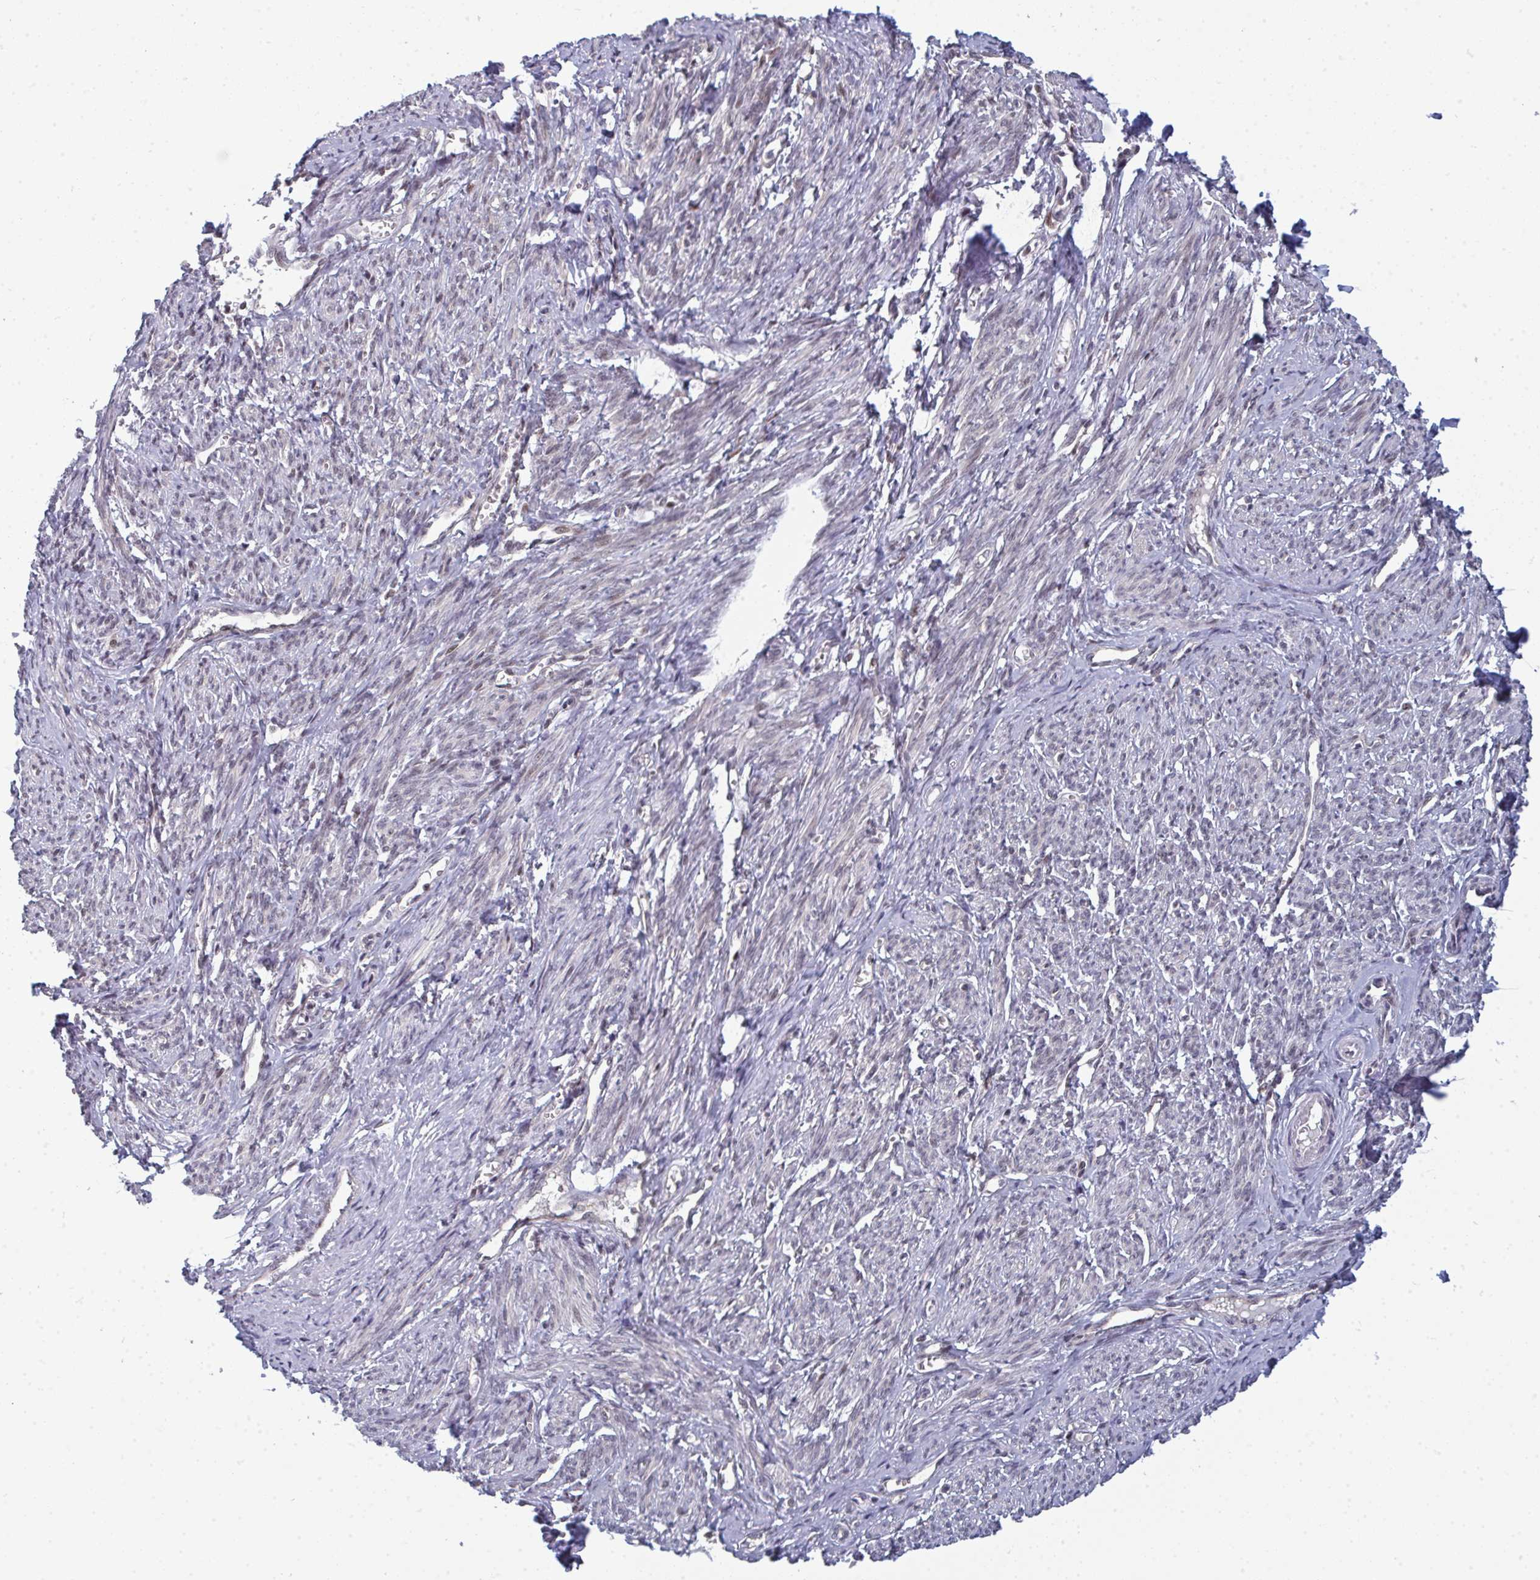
{"staining": {"intensity": "weak", "quantity": "25%-75%", "location": "nuclear"}, "tissue": "smooth muscle", "cell_type": "Smooth muscle cells", "image_type": "normal", "snomed": [{"axis": "morphology", "description": "Normal tissue, NOS"}, {"axis": "topography", "description": "Smooth muscle"}], "caption": "The image demonstrates immunohistochemical staining of unremarkable smooth muscle. There is weak nuclear positivity is present in approximately 25%-75% of smooth muscle cells. Ihc stains the protein in brown and the nuclei are stained blue.", "gene": "ATF1", "patient": {"sex": "female", "age": 65}}